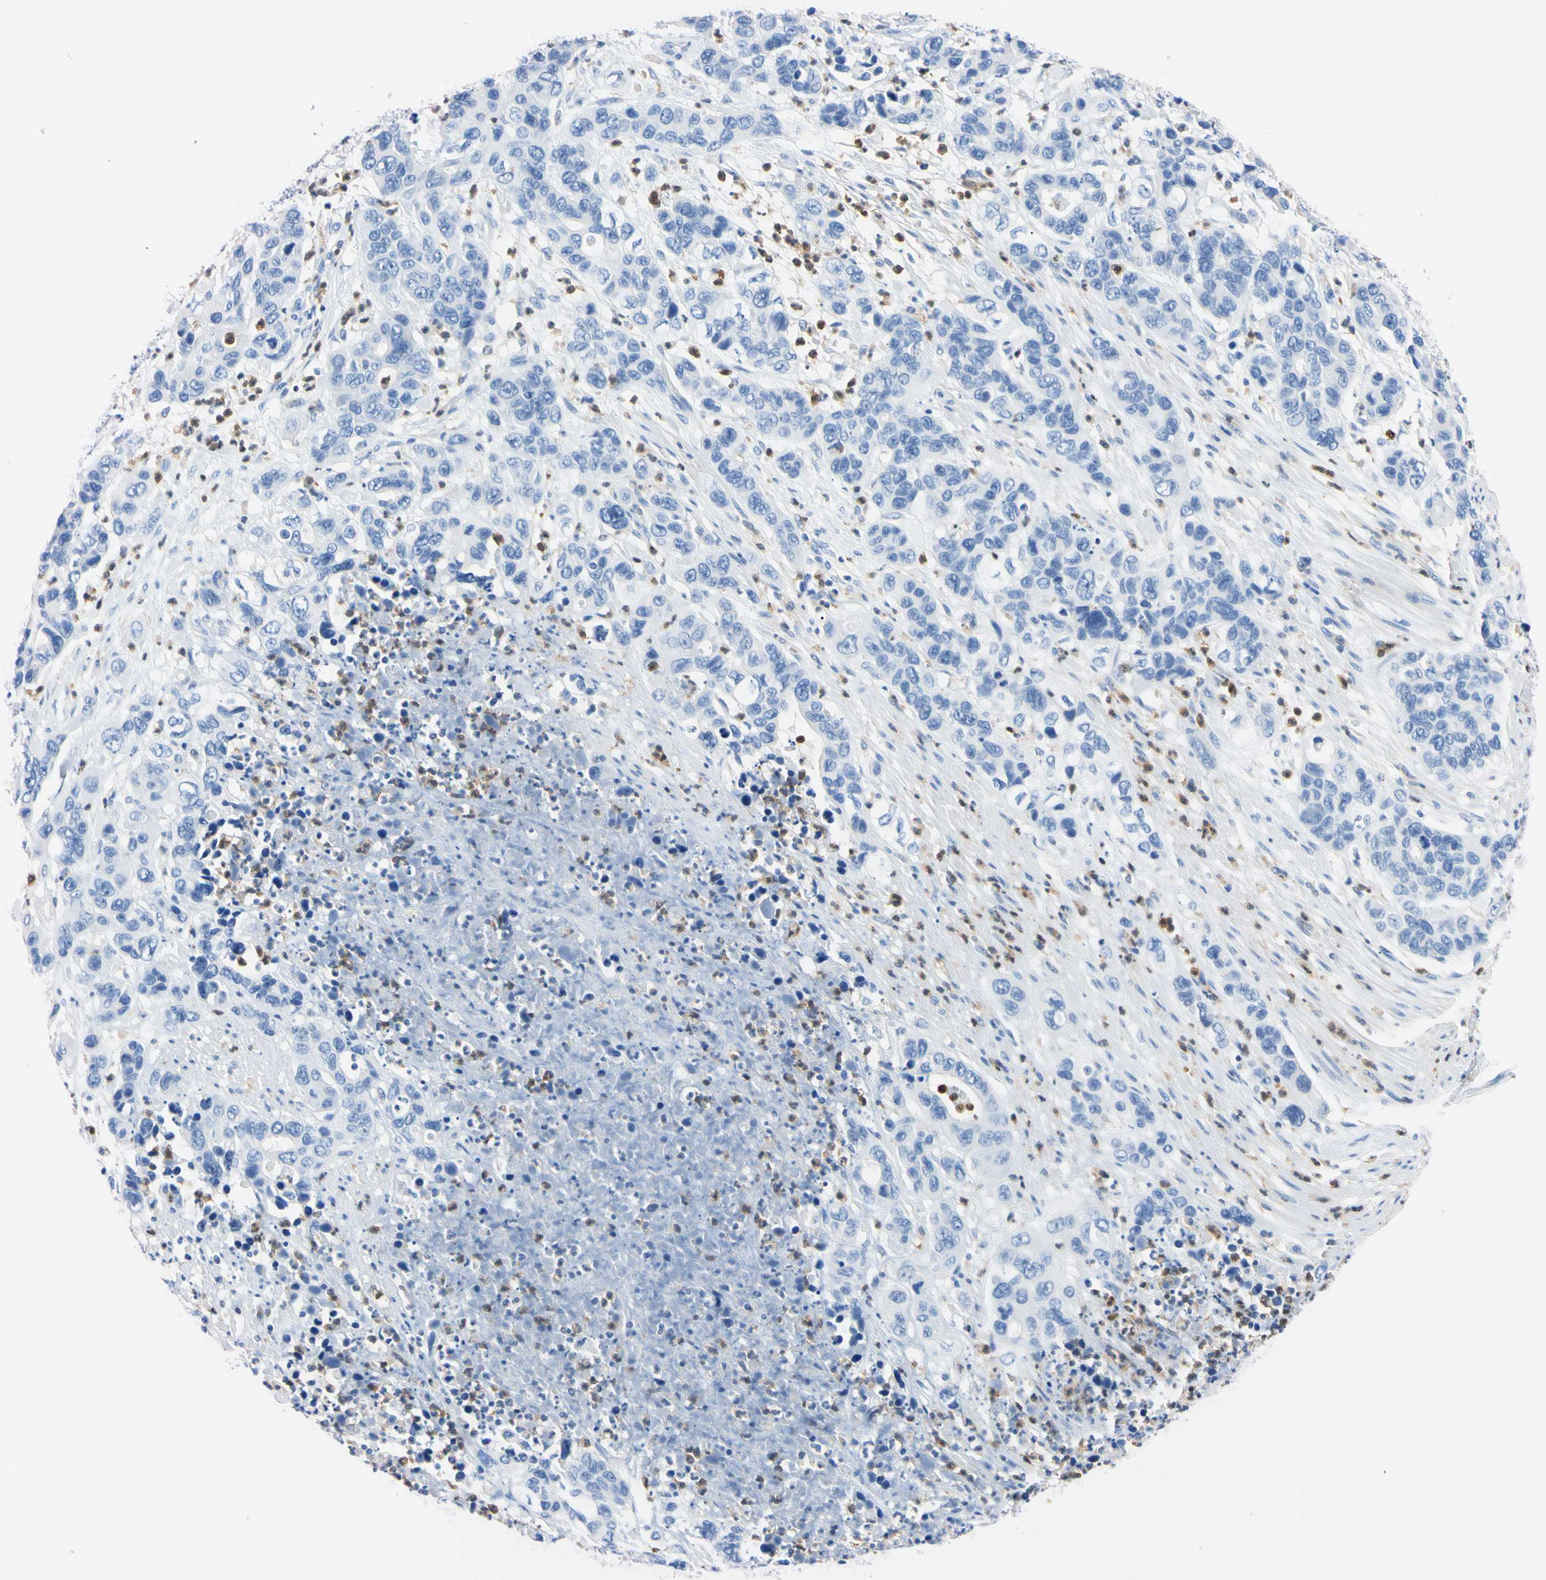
{"staining": {"intensity": "negative", "quantity": "none", "location": "none"}, "tissue": "pancreatic cancer", "cell_type": "Tumor cells", "image_type": "cancer", "snomed": [{"axis": "morphology", "description": "Adenocarcinoma, NOS"}, {"axis": "topography", "description": "Pancreas"}], "caption": "Immunohistochemical staining of human pancreatic adenocarcinoma displays no significant expression in tumor cells.", "gene": "NCF4", "patient": {"sex": "female", "age": 71}}